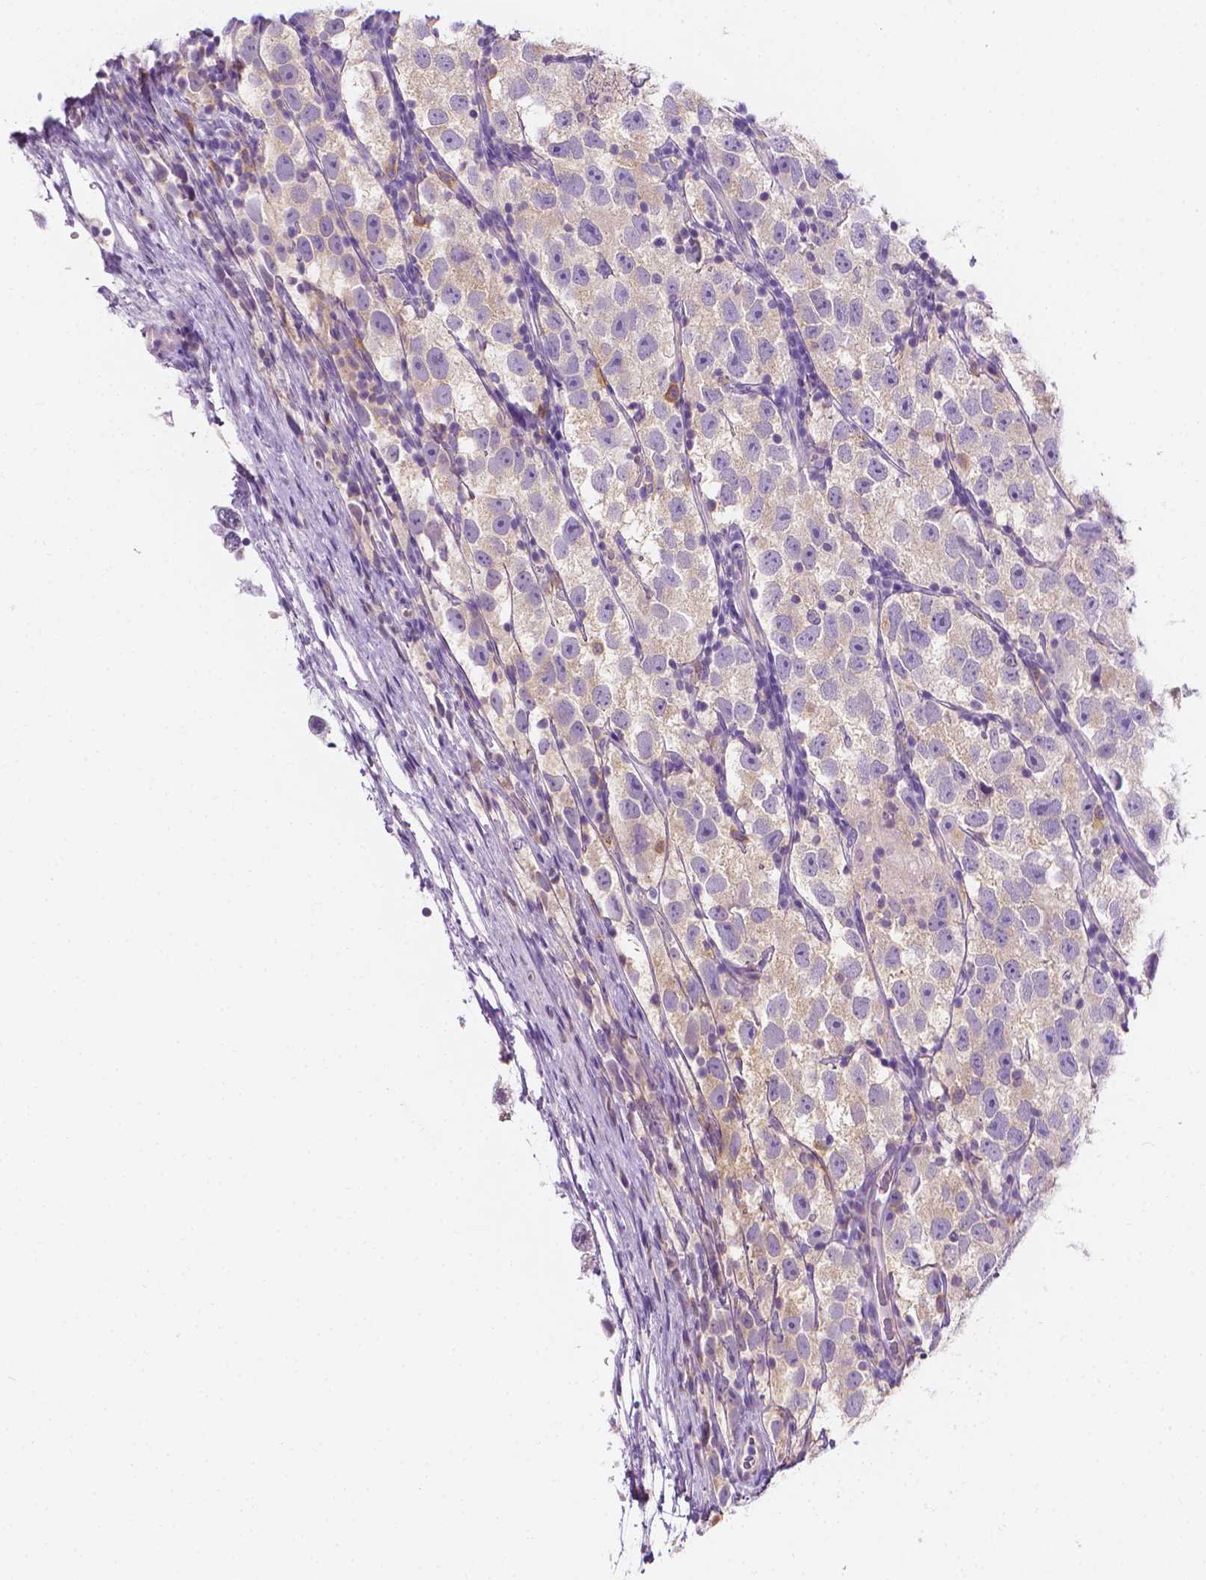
{"staining": {"intensity": "weak", "quantity": ">75%", "location": "cytoplasmic/membranous"}, "tissue": "testis cancer", "cell_type": "Tumor cells", "image_type": "cancer", "snomed": [{"axis": "morphology", "description": "Seminoma, NOS"}, {"axis": "topography", "description": "Testis"}], "caption": "Immunohistochemistry (IHC) histopathology image of human testis cancer stained for a protein (brown), which displays low levels of weak cytoplasmic/membranous expression in about >75% of tumor cells.", "gene": "FASN", "patient": {"sex": "male", "age": 26}}